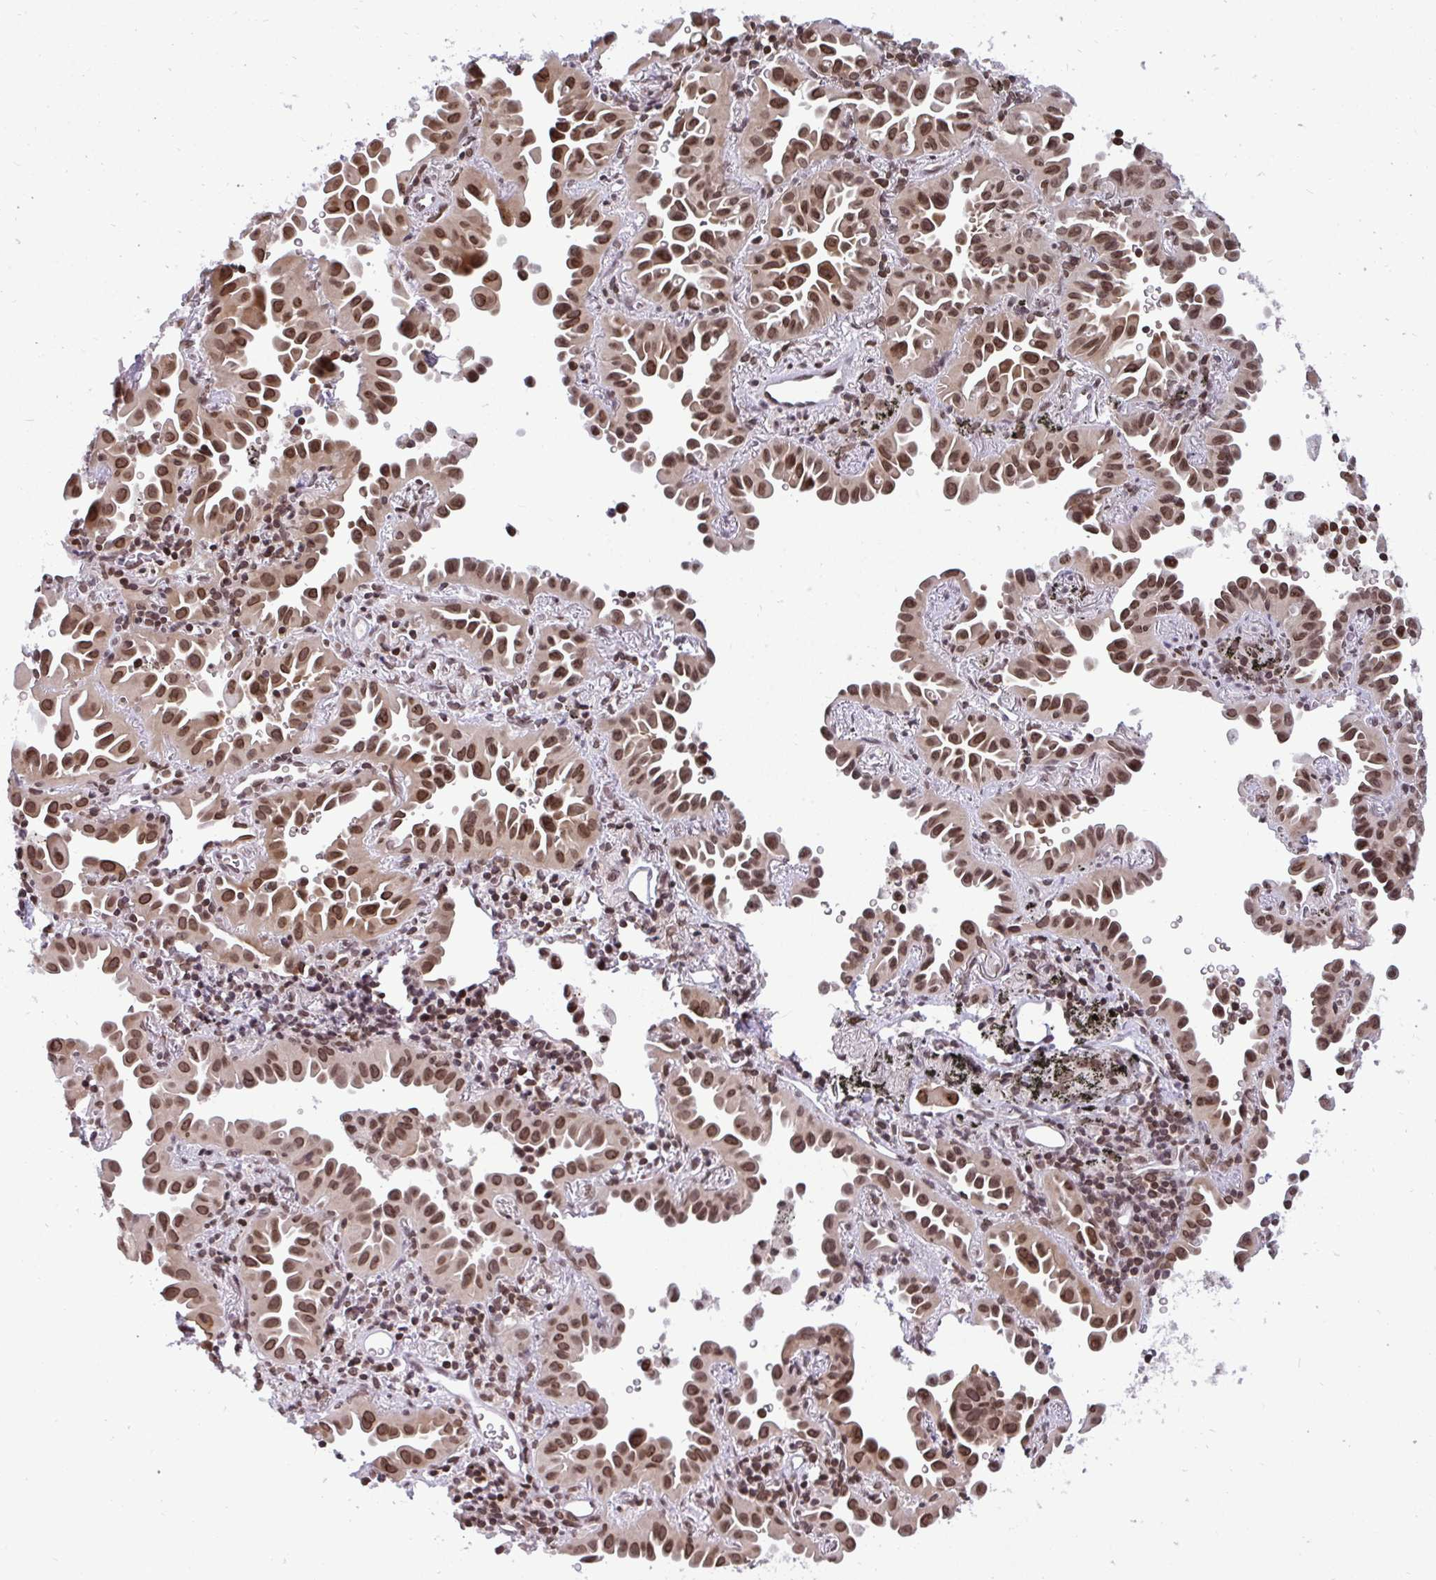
{"staining": {"intensity": "moderate", "quantity": ">75%", "location": "nuclear"}, "tissue": "lung cancer", "cell_type": "Tumor cells", "image_type": "cancer", "snomed": [{"axis": "morphology", "description": "Adenocarcinoma, NOS"}, {"axis": "topography", "description": "Lung"}], "caption": "A histopathology image of lung cancer (adenocarcinoma) stained for a protein demonstrates moderate nuclear brown staining in tumor cells.", "gene": "JPT1", "patient": {"sex": "male", "age": 68}}